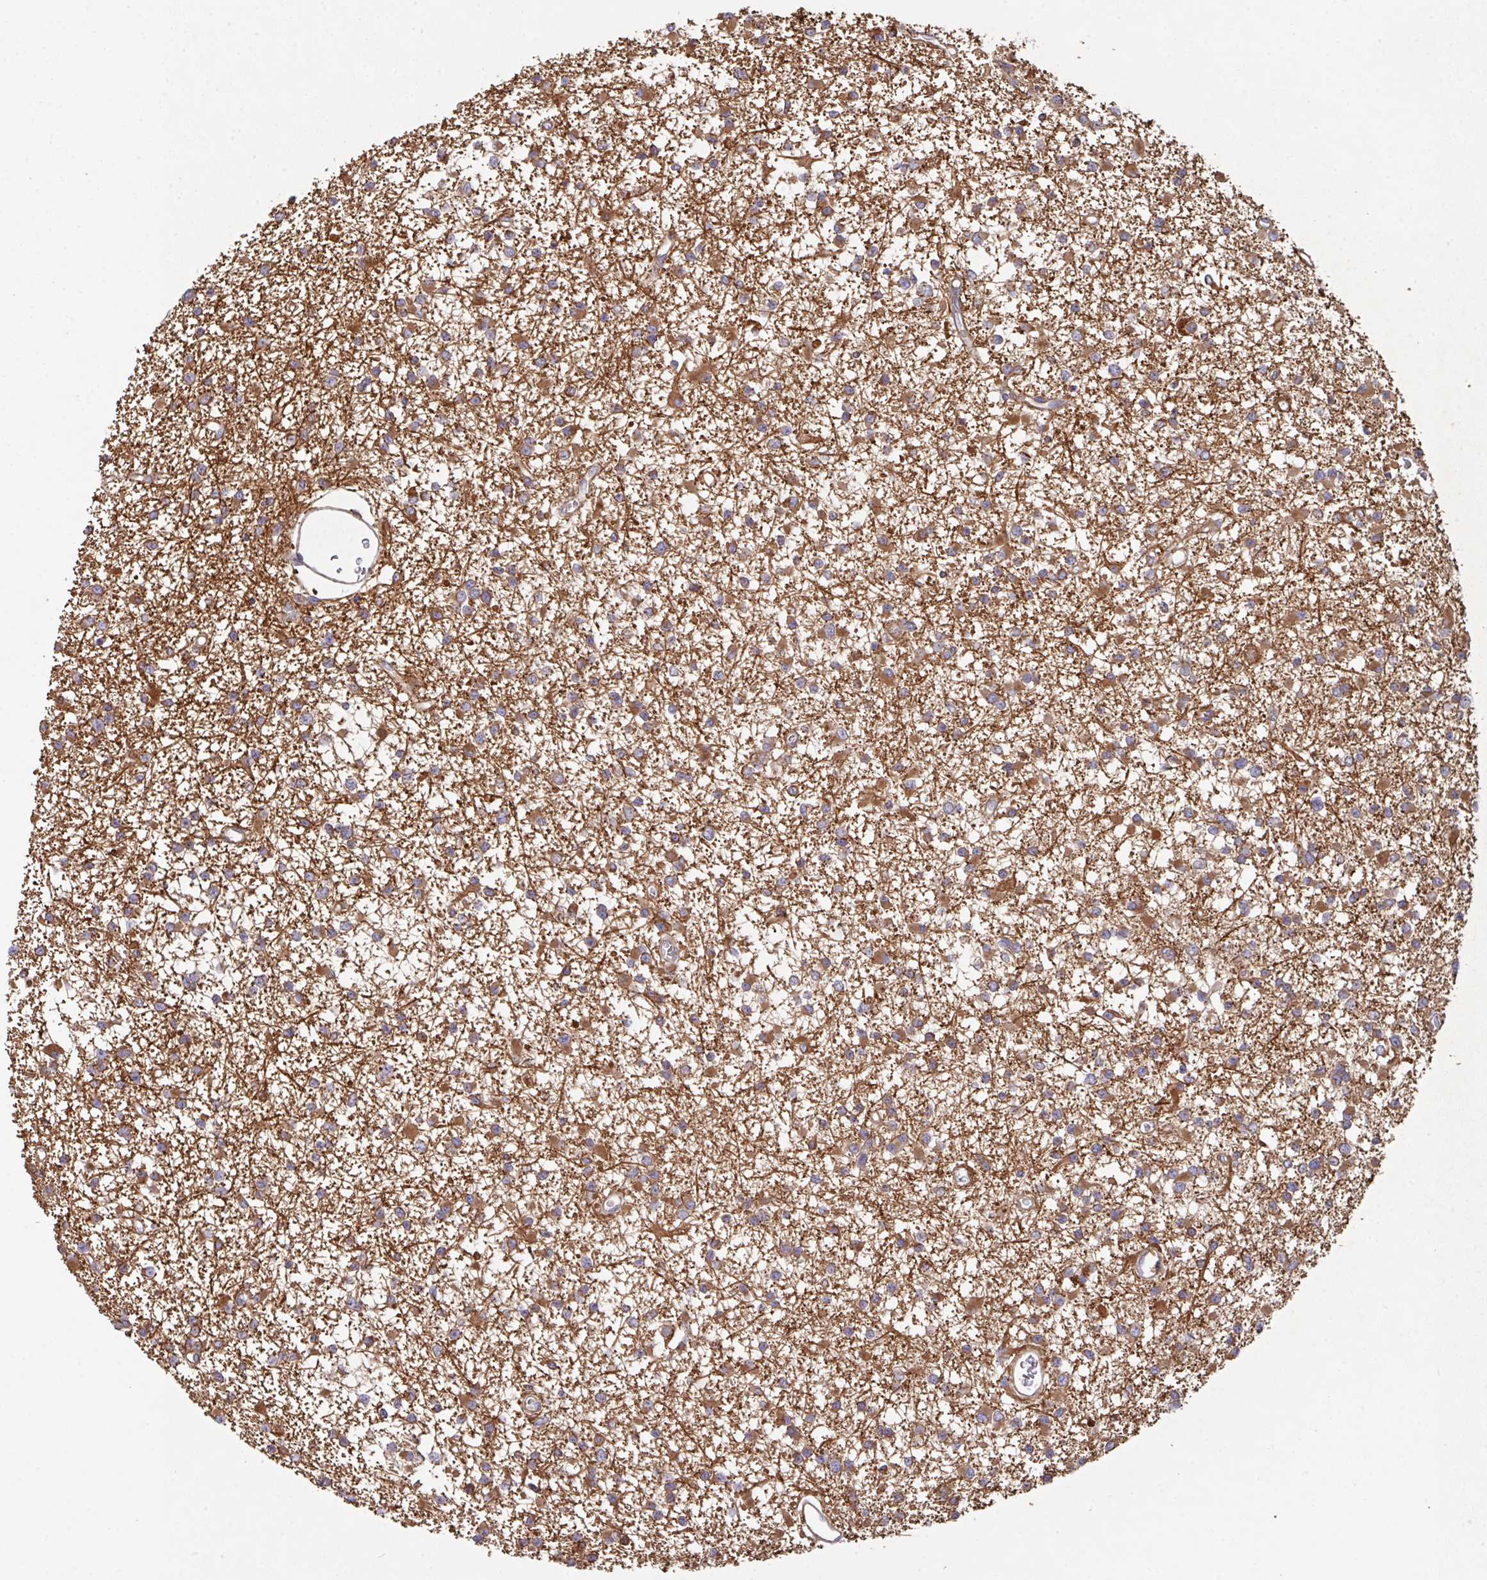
{"staining": {"intensity": "moderate", "quantity": "25%-75%", "location": "cytoplasmic/membranous"}, "tissue": "glioma", "cell_type": "Tumor cells", "image_type": "cancer", "snomed": [{"axis": "morphology", "description": "Glioma, malignant, Low grade"}, {"axis": "topography", "description": "Brain"}], "caption": "Protein staining of malignant glioma (low-grade) tissue reveals moderate cytoplasmic/membranous positivity in approximately 25%-75% of tumor cells.", "gene": "TRIM14", "patient": {"sex": "female", "age": 22}}